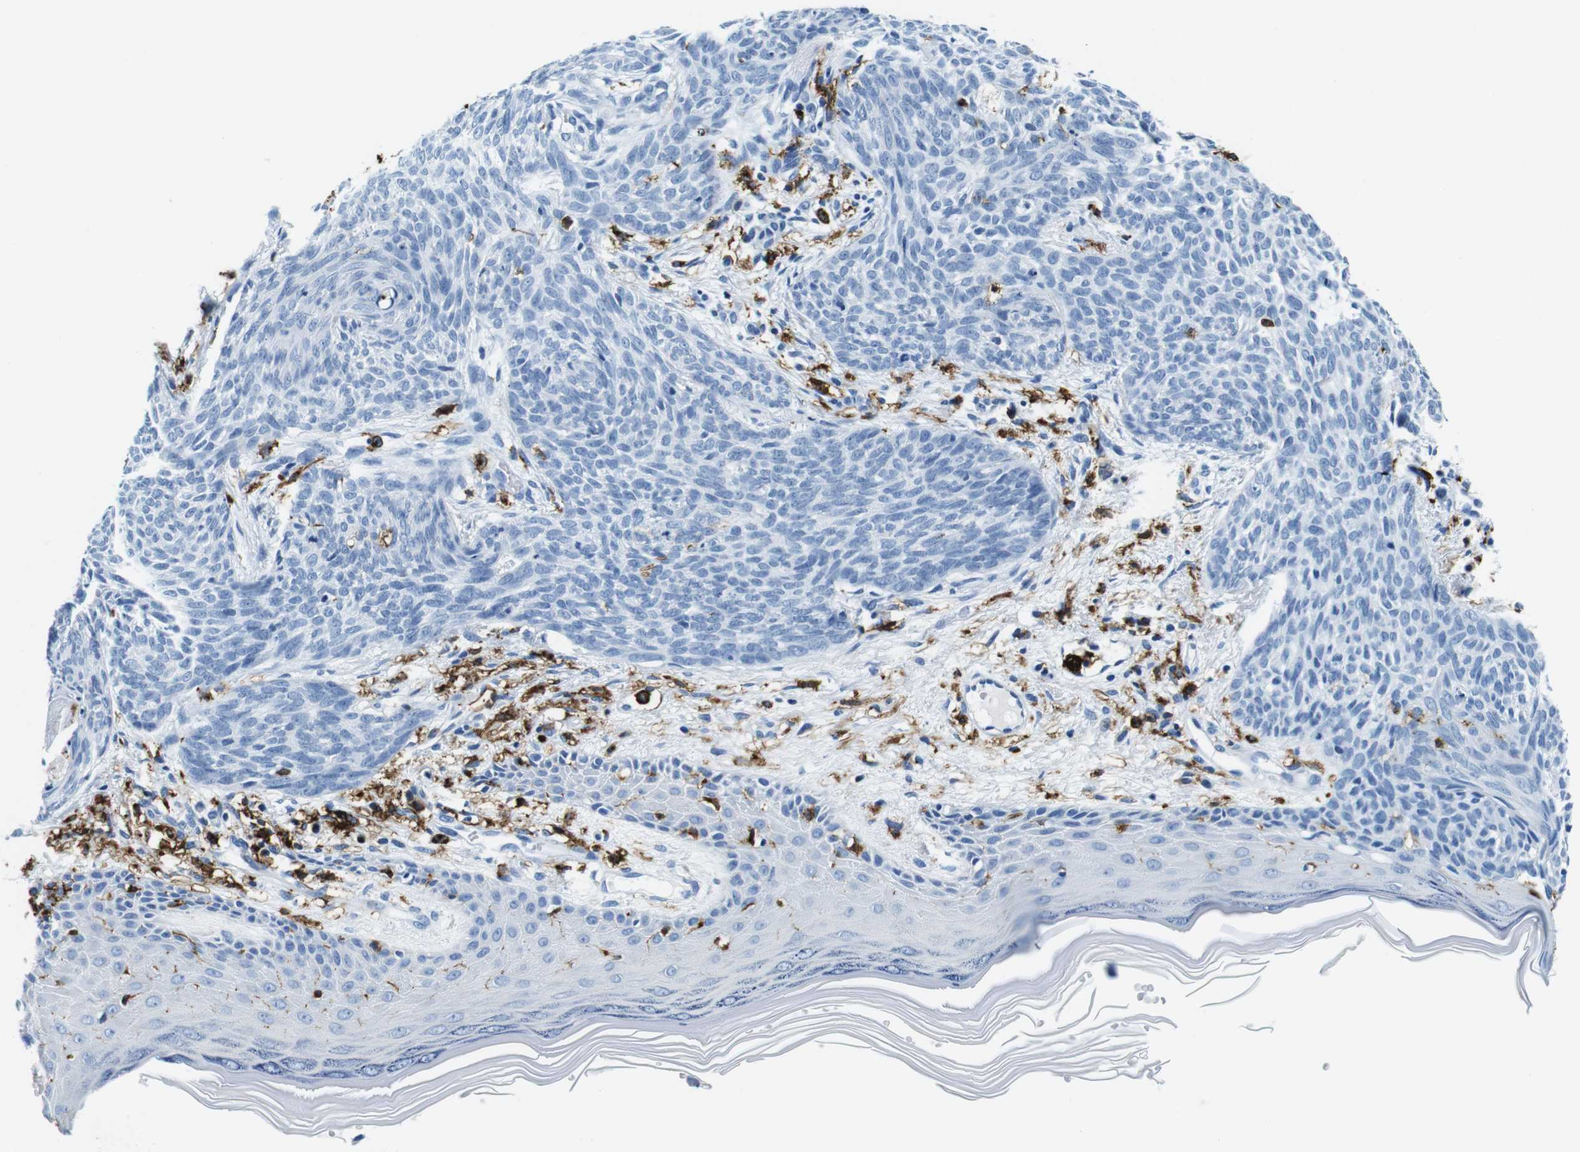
{"staining": {"intensity": "negative", "quantity": "none", "location": "none"}, "tissue": "skin cancer", "cell_type": "Tumor cells", "image_type": "cancer", "snomed": [{"axis": "morphology", "description": "Basal cell carcinoma"}, {"axis": "topography", "description": "Skin"}], "caption": "Histopathology image shows no significant protein expression in tumor cells of skin basal cell carcinoma.", "gene": "HLA-DRB1", "patient": {"sex": "female", "age": 59}}